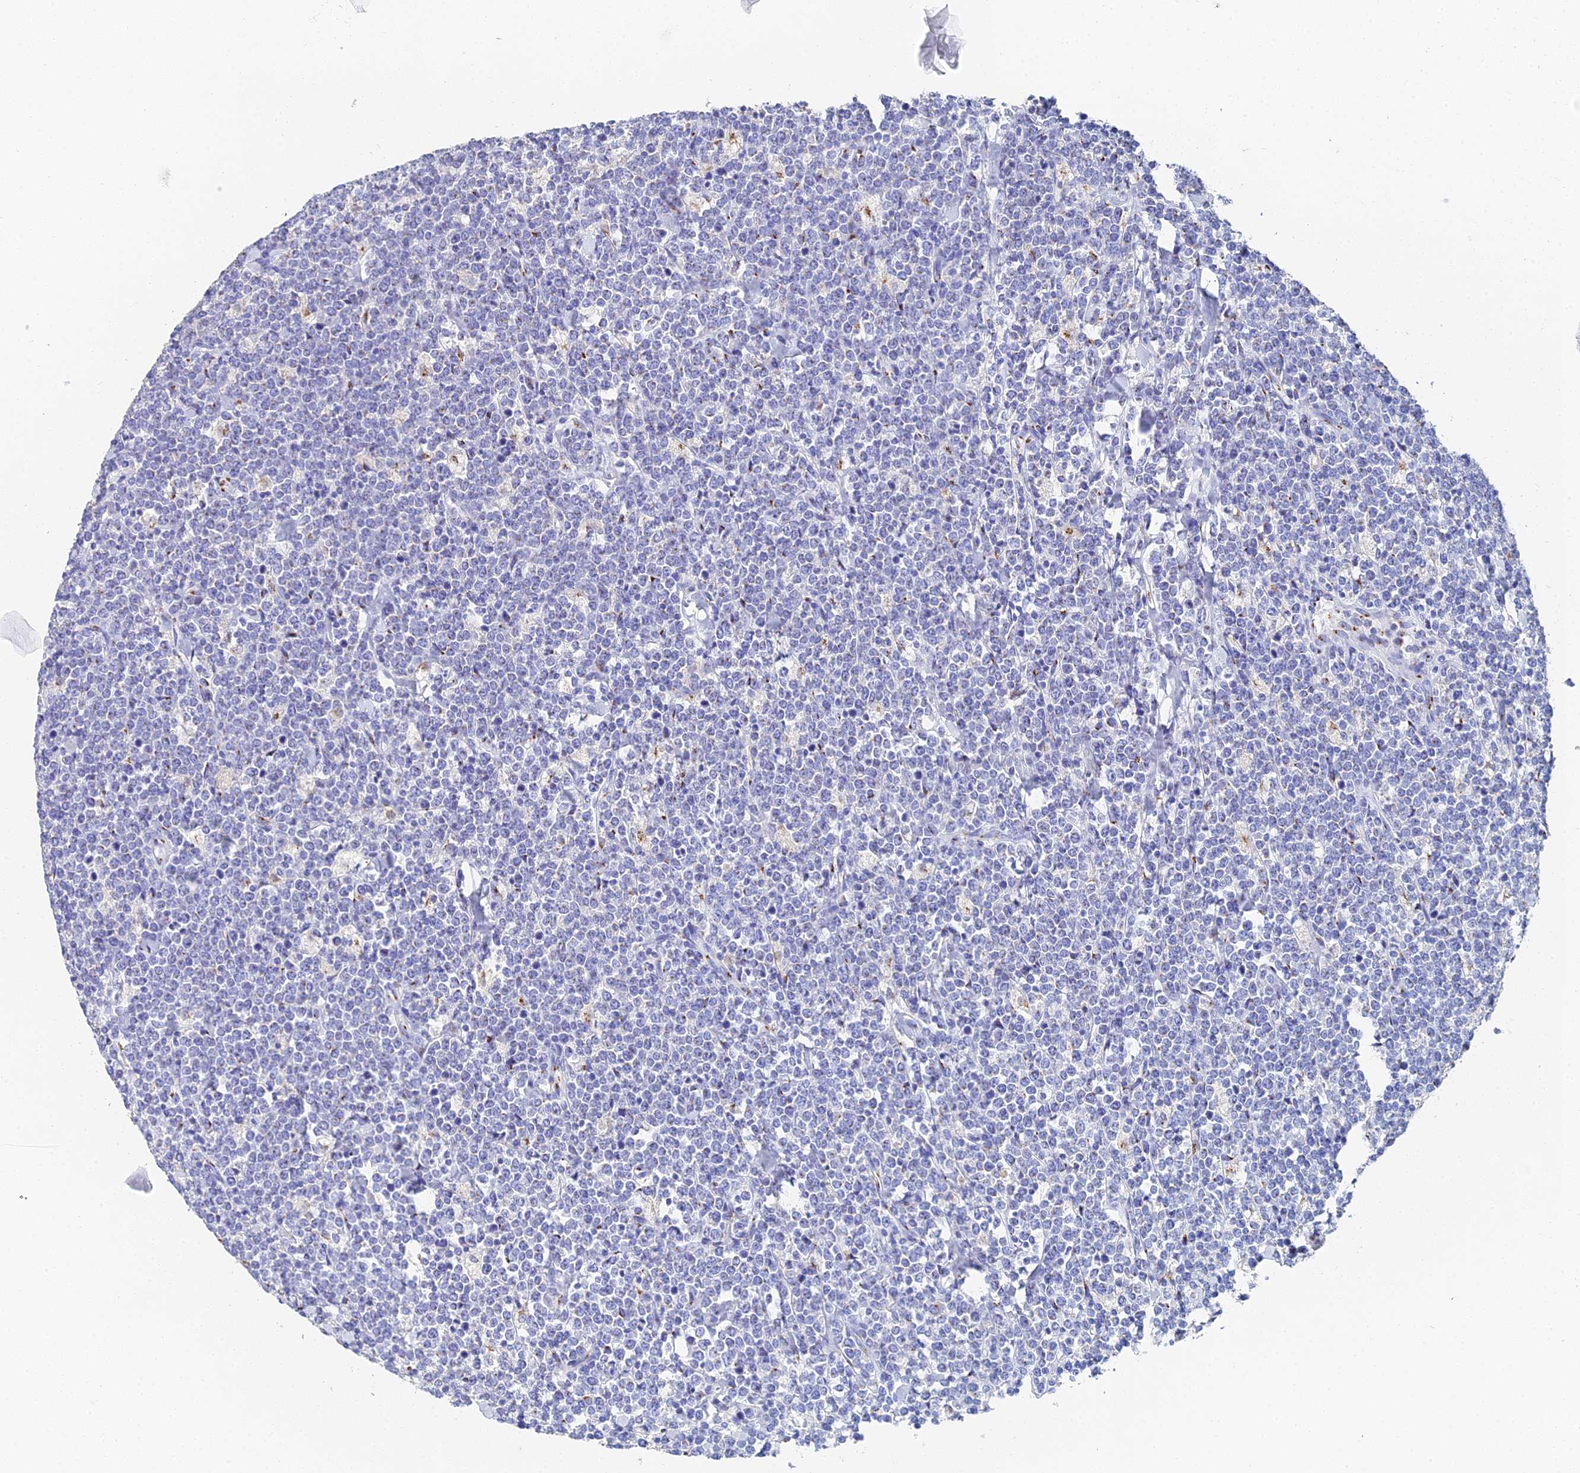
{"staining": {"intensity": "negative", "quantity": "none", "location": "none"}, "tissue": "lymphoma", "cell_type": "Tumor cells", "image_type": "cancer", "snomed": [{"axis": "morphology", "description": "Malignant lymphoma, non-Hodgkin's type, High grade"}, {"axis": "topography", "description": "Small intestine"}], "caption": "Image shows no protein staining in tumor cells of high-grade malignant lymphoma, non-Hodgkin's type tissue. Nuclei are stained in blue.", "gene": "ENSG00000268674", "patient": {"sex": "male", "age": 8}}